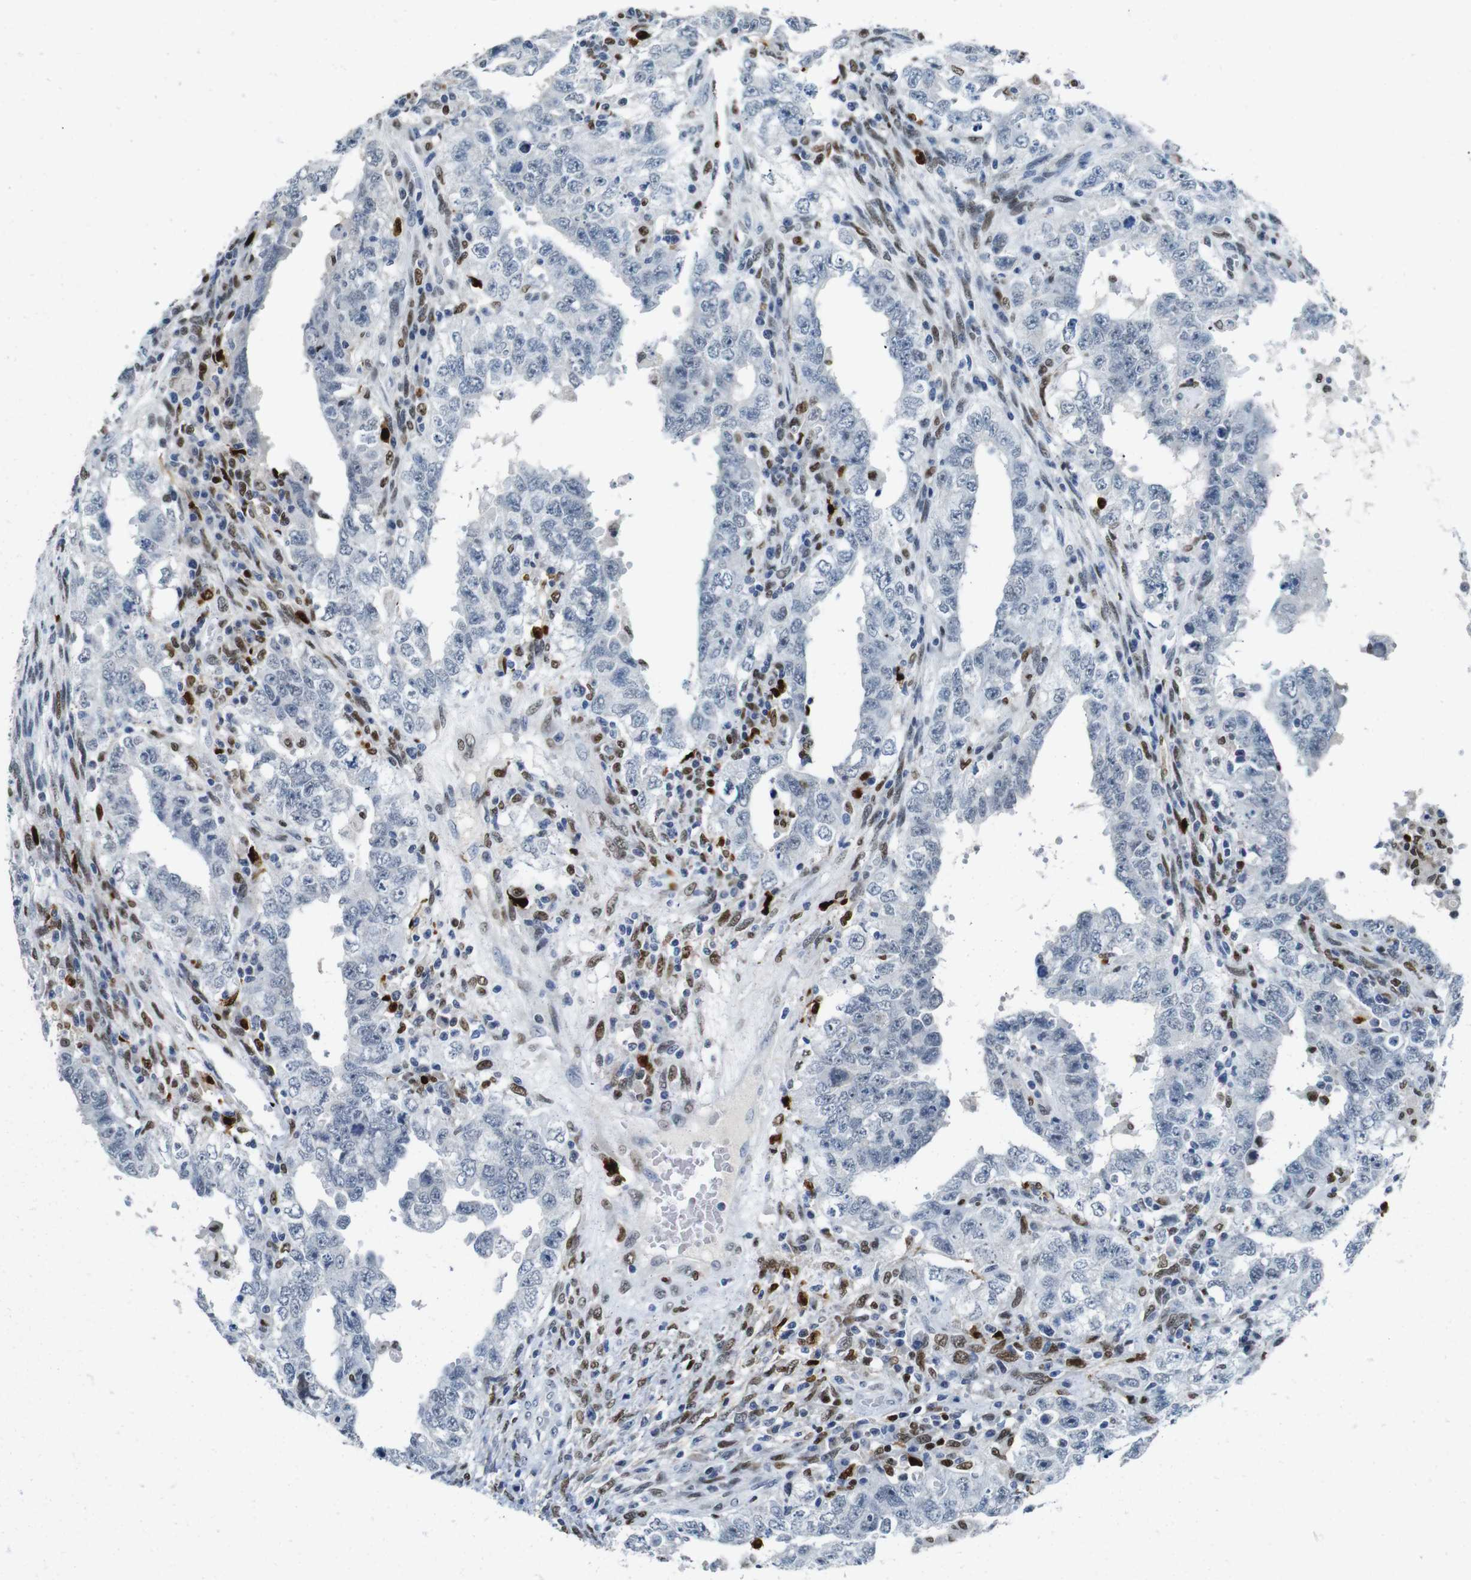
{"staining": {"intensity": "negative", "quantity": "none", "location": "none"}, "tissue": "testis cancer", "cell_type": "Tumor cells", "image_type": "cancer", "snomed": [{"axis": "morphology", "description": "Carcinoma, Embryonal, NOS"}, {"axis": "topography", "description": "Testis"}], "caption": "Photomicrograph shows no protein expression in tumor cells of testis cancer tissue.", "gene": "IRF8", "patient": {"sex": "male", "age": 26}}